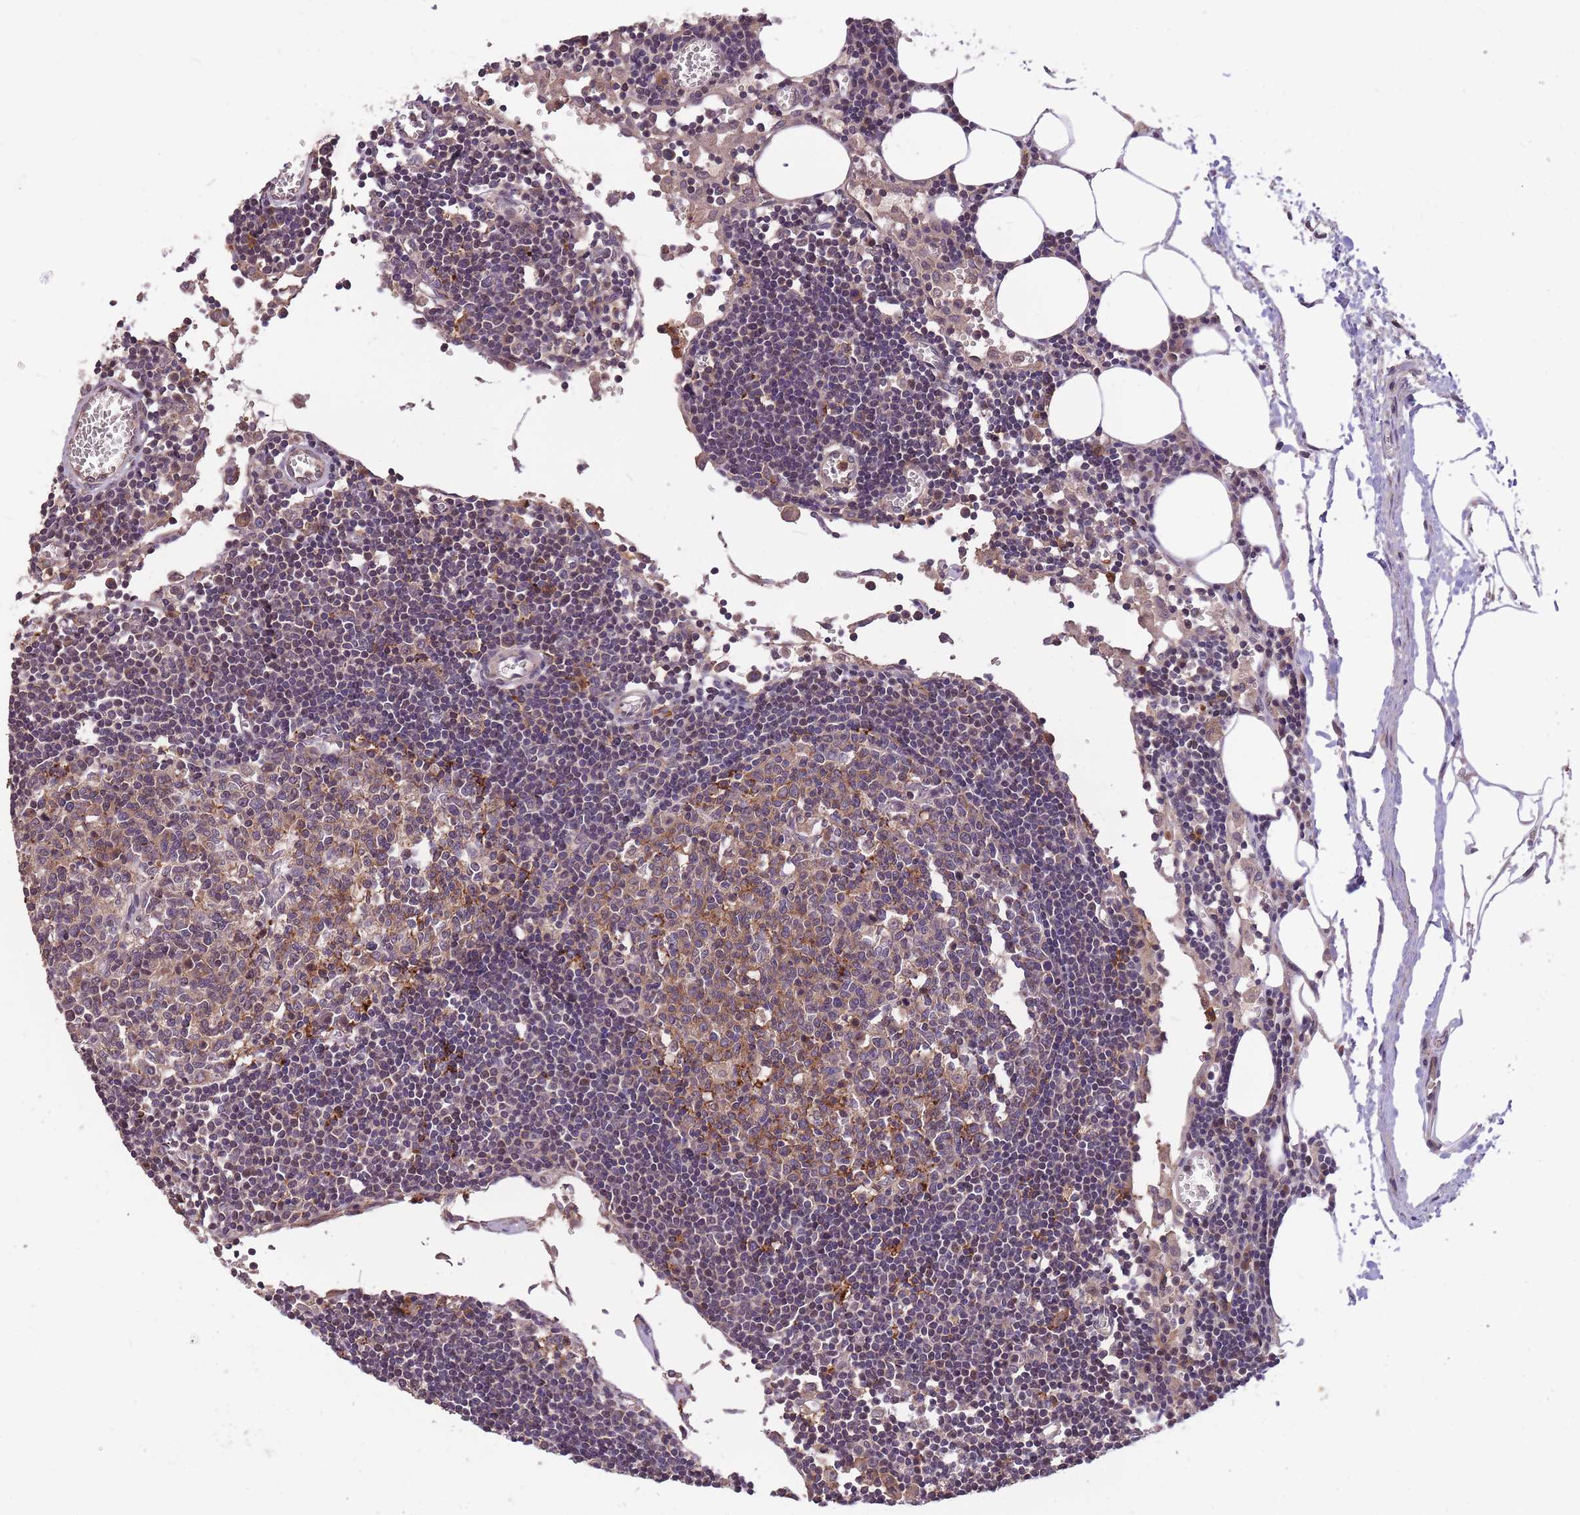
{"staining": {"intensity": "weak", "quantity": "25%-75%", "location": "cytoplasmic/membranous"}, "tissue": "lymph node", "cell_type": "Germinal center cells", "image_type": "normal", "snomed": [{"axis": "morphology", "description": "Normal tissue, NOS"}, {"axis": "topography", "description": "Lymph node"}], "caption": "Protein staining of unremarkable lymph node reveals weak cytoplasmic/membranous expression in about 25%-75% of germinal center cells. (brown staining indicates protein expression, while blue staining denotes nuclei).", "gene": "IGF2BP2", "patient": {"sex": "male", "age": 62}}